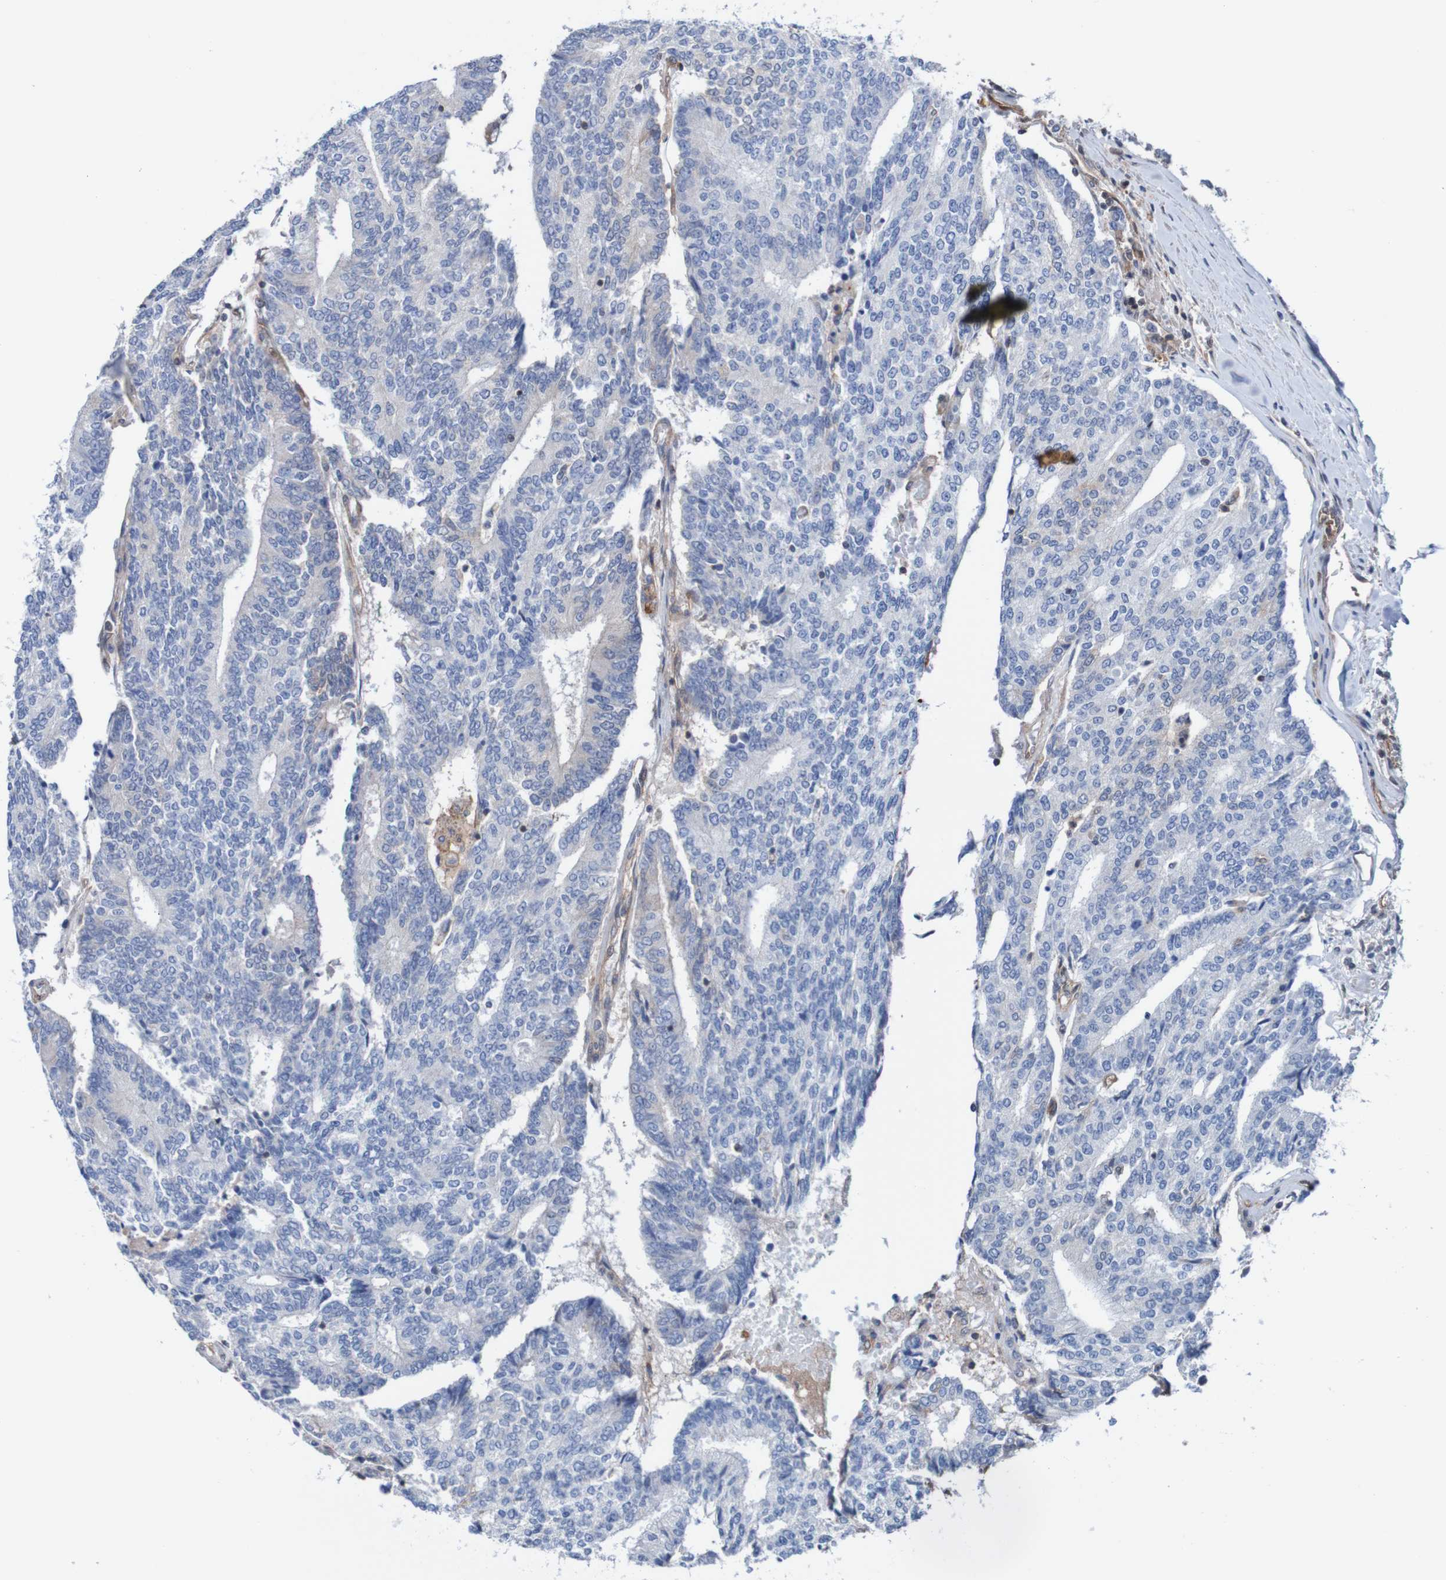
{"staining": {"intensity": "negative", "quantity": "none", "location": "none"}, "tissue": "prostate cancer", "cell_type": "Tumor cells", "image_type": "cancer", "snomed": [{"axis": "morphology", "description": "Normal tissue, NOS"}, {"axis": "morphology", "description": "Adenocarcinoma, High grade"}, {"axis": "topography", "description": "Prostate"}, {"axis": "topography", "description": "Seminal veicle"}], "caption": "Immunohistochemistry of high-grade adenocarcinoma (prostate) shows no expression in tumor cells. (Immunohistochemistry (ihc), brightfield microscopy, high magnification).", "gene": "RIGI", "patient": {"sex": "male", "age": 55}}